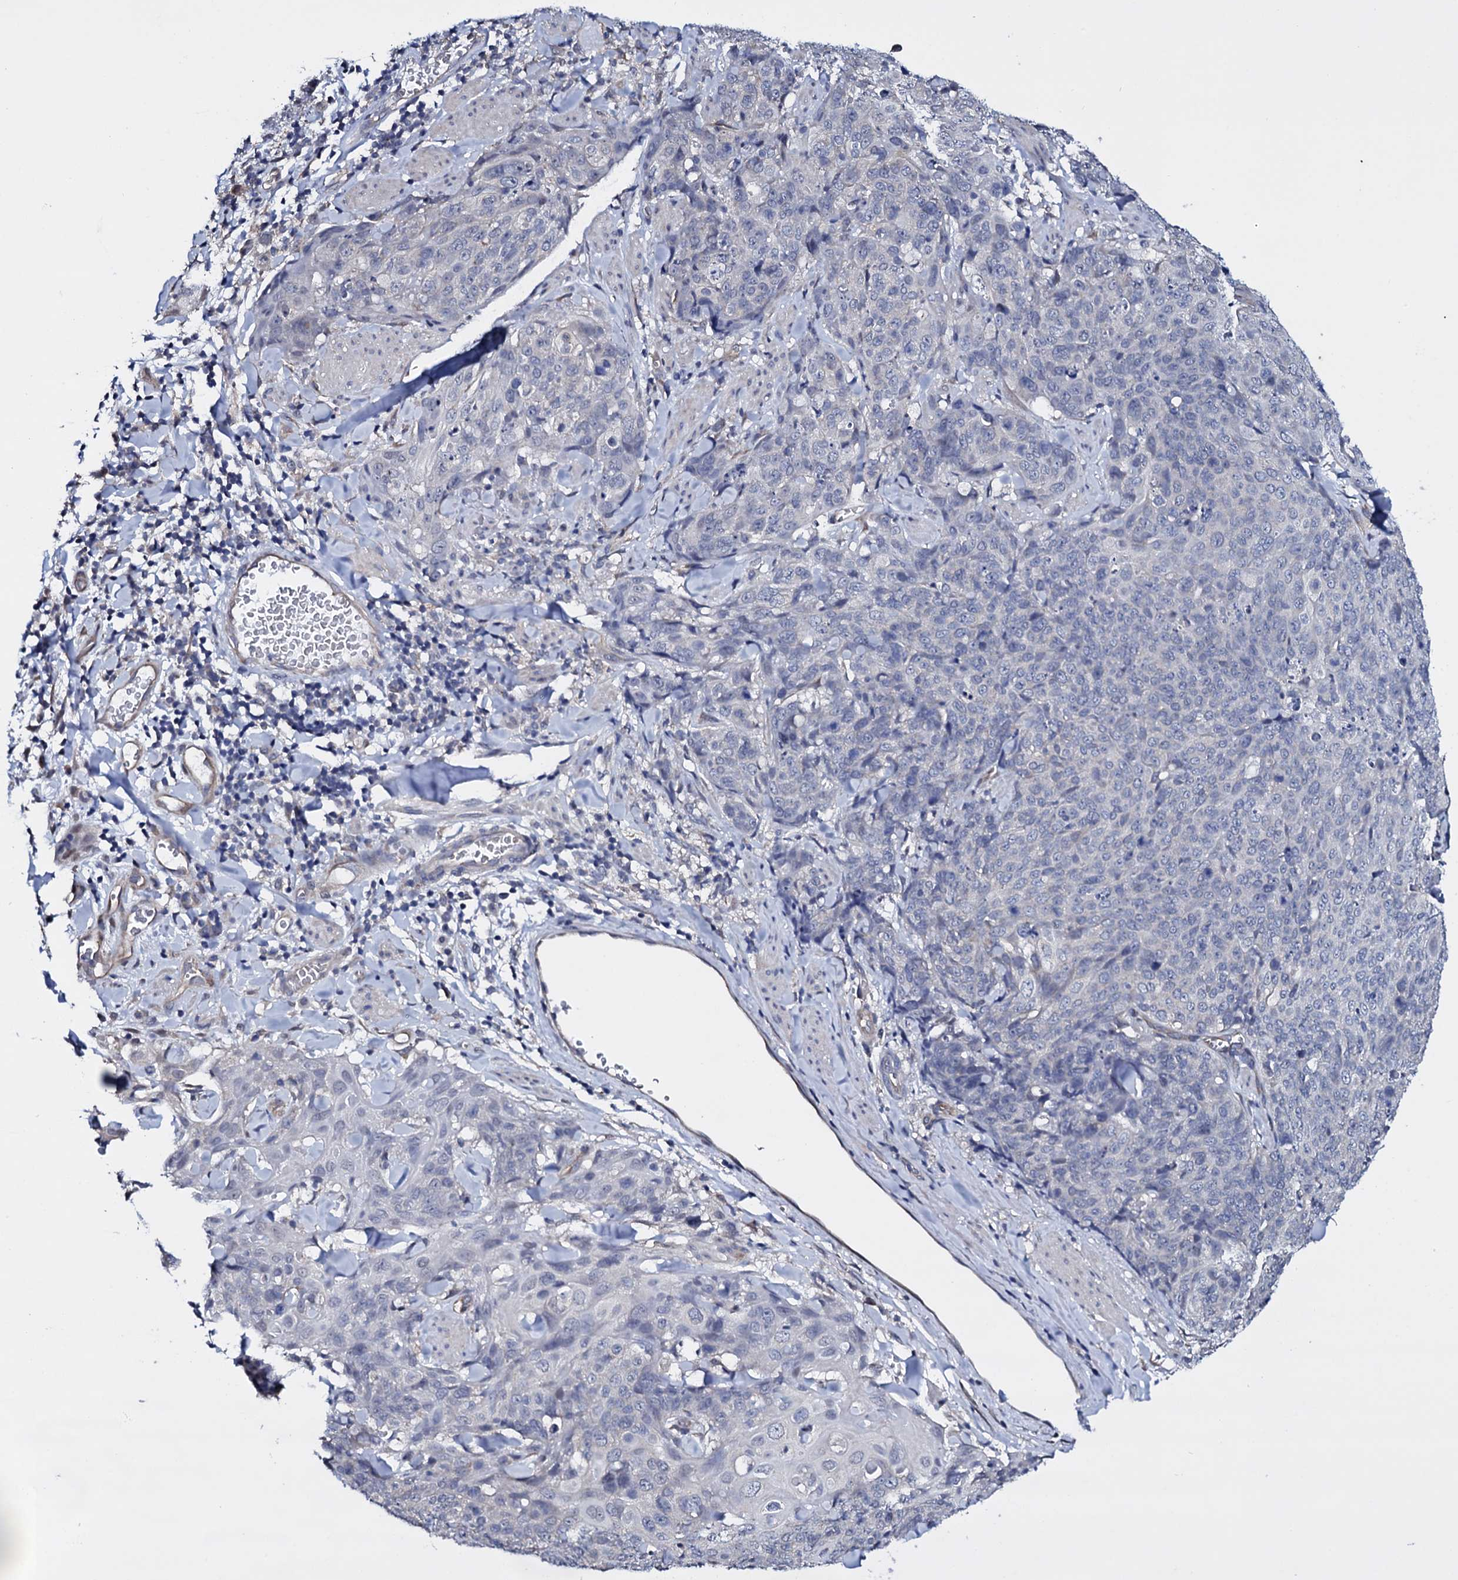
{"staining": {"intensity": "negative", "quantity": "none", "location": "none"}, "tissue": "skin cancer", "cell_type": "Tumor cells", "image_type": "cancer", "snomed": [{"axis": "morphology", "description": "Squamous cell carcinoma, NOS"}, {"axis": "topography", "description": "Skin"}, {"axis": "topography", "description": "Vulva"}], "caption": "IHC image of skin cancer stained for a protein (brown), which displays no expression in tumor cells.", "gene": "GAREM1", "patient": {"sex": "female", "age": 85}}